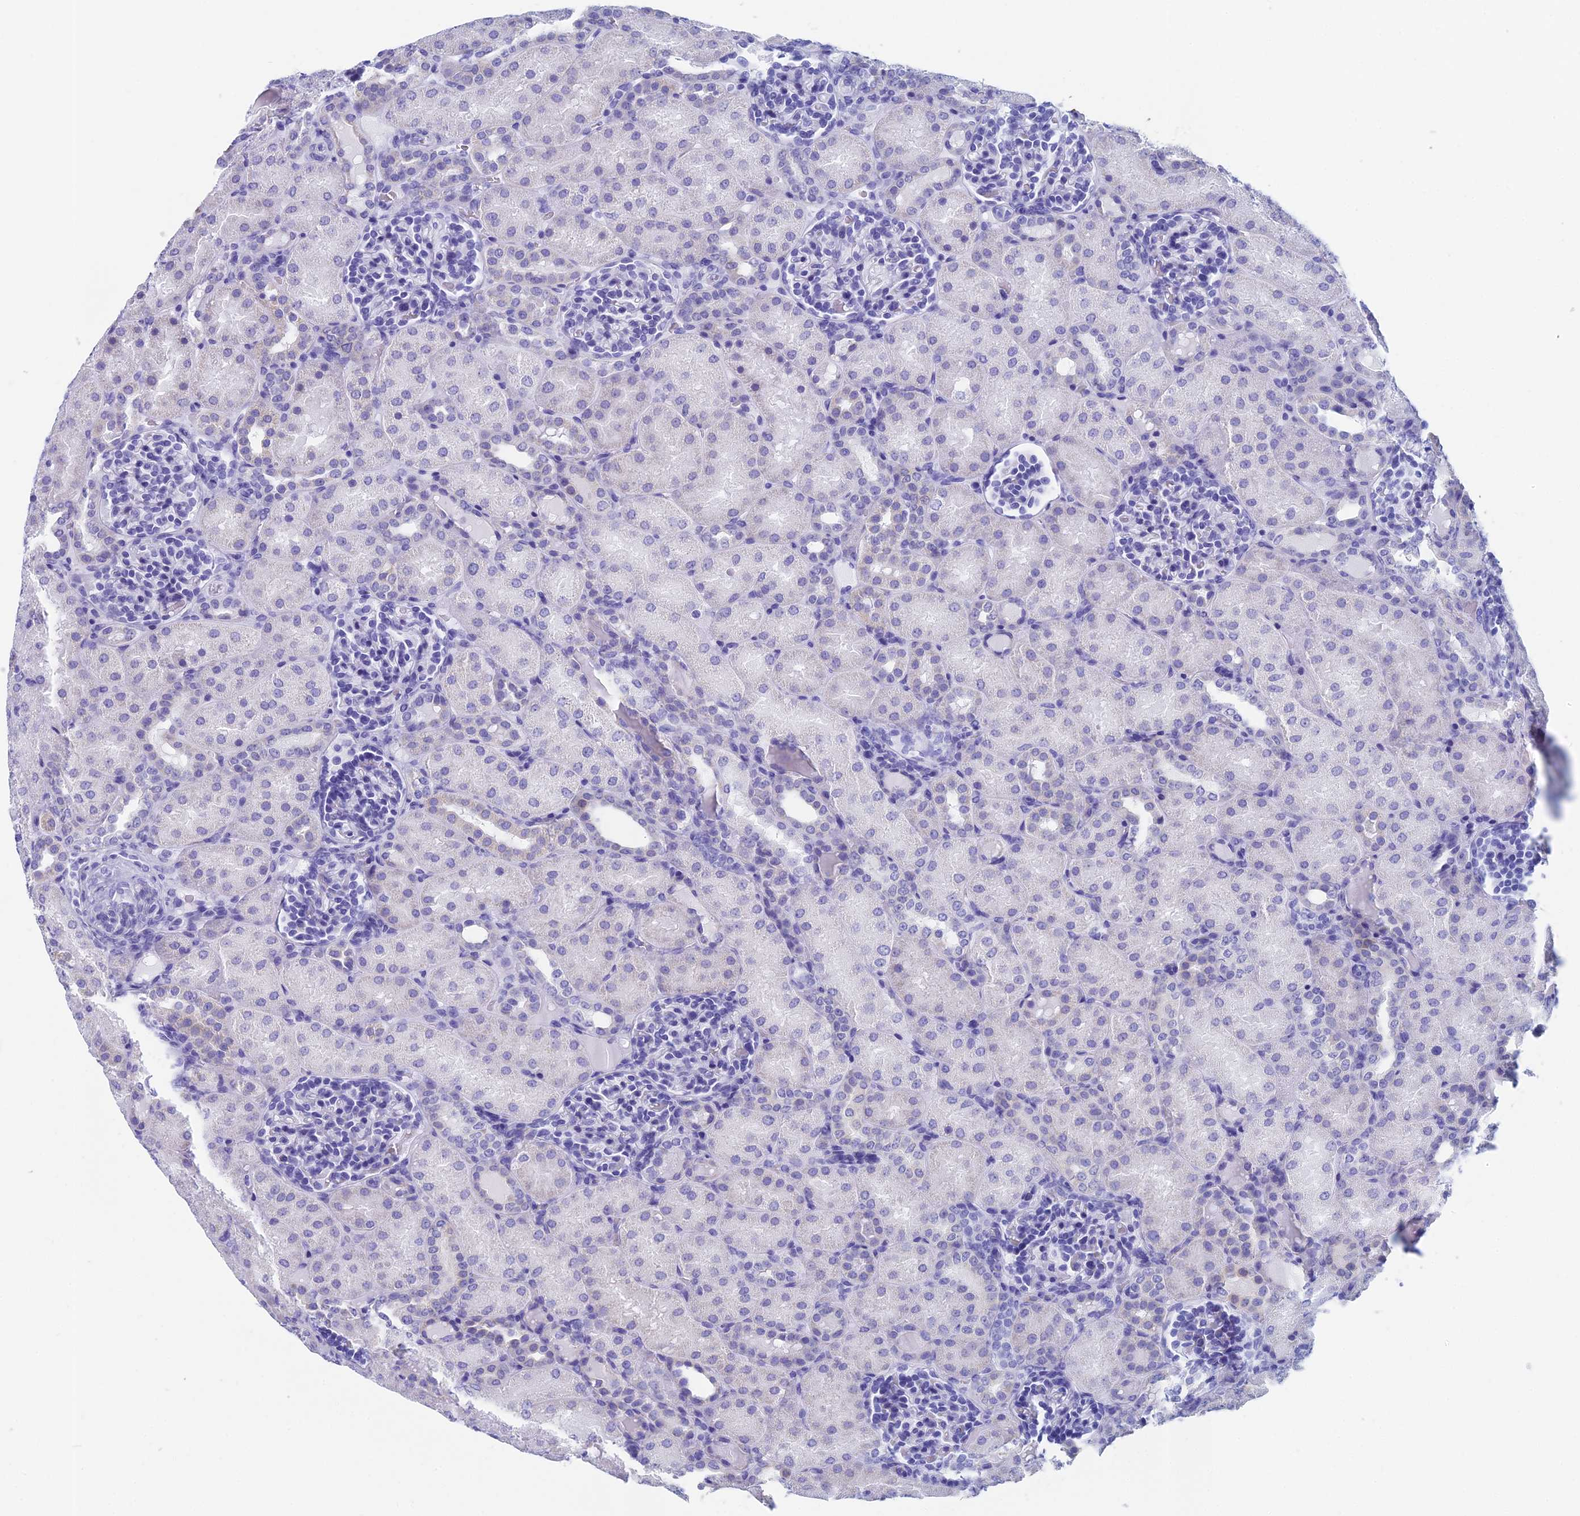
{"staining": {"intensity": "negative", "quantity": "none", "location": "none"}, "tissue": "kidney", "cell_type": "Cells in glomeruli", "image_type": "normal", "snomed": [{"axis": "morphology", "description": "Normal tissue, NOS"}, {"axis": "topography", "description": "Kidney"}], "caption": "A micrograph of kidney stained for a protein shows no brown staining in cells in glomeruli.", "gene": "CAPS", "patient": {"sex": "male", "age": 1}}